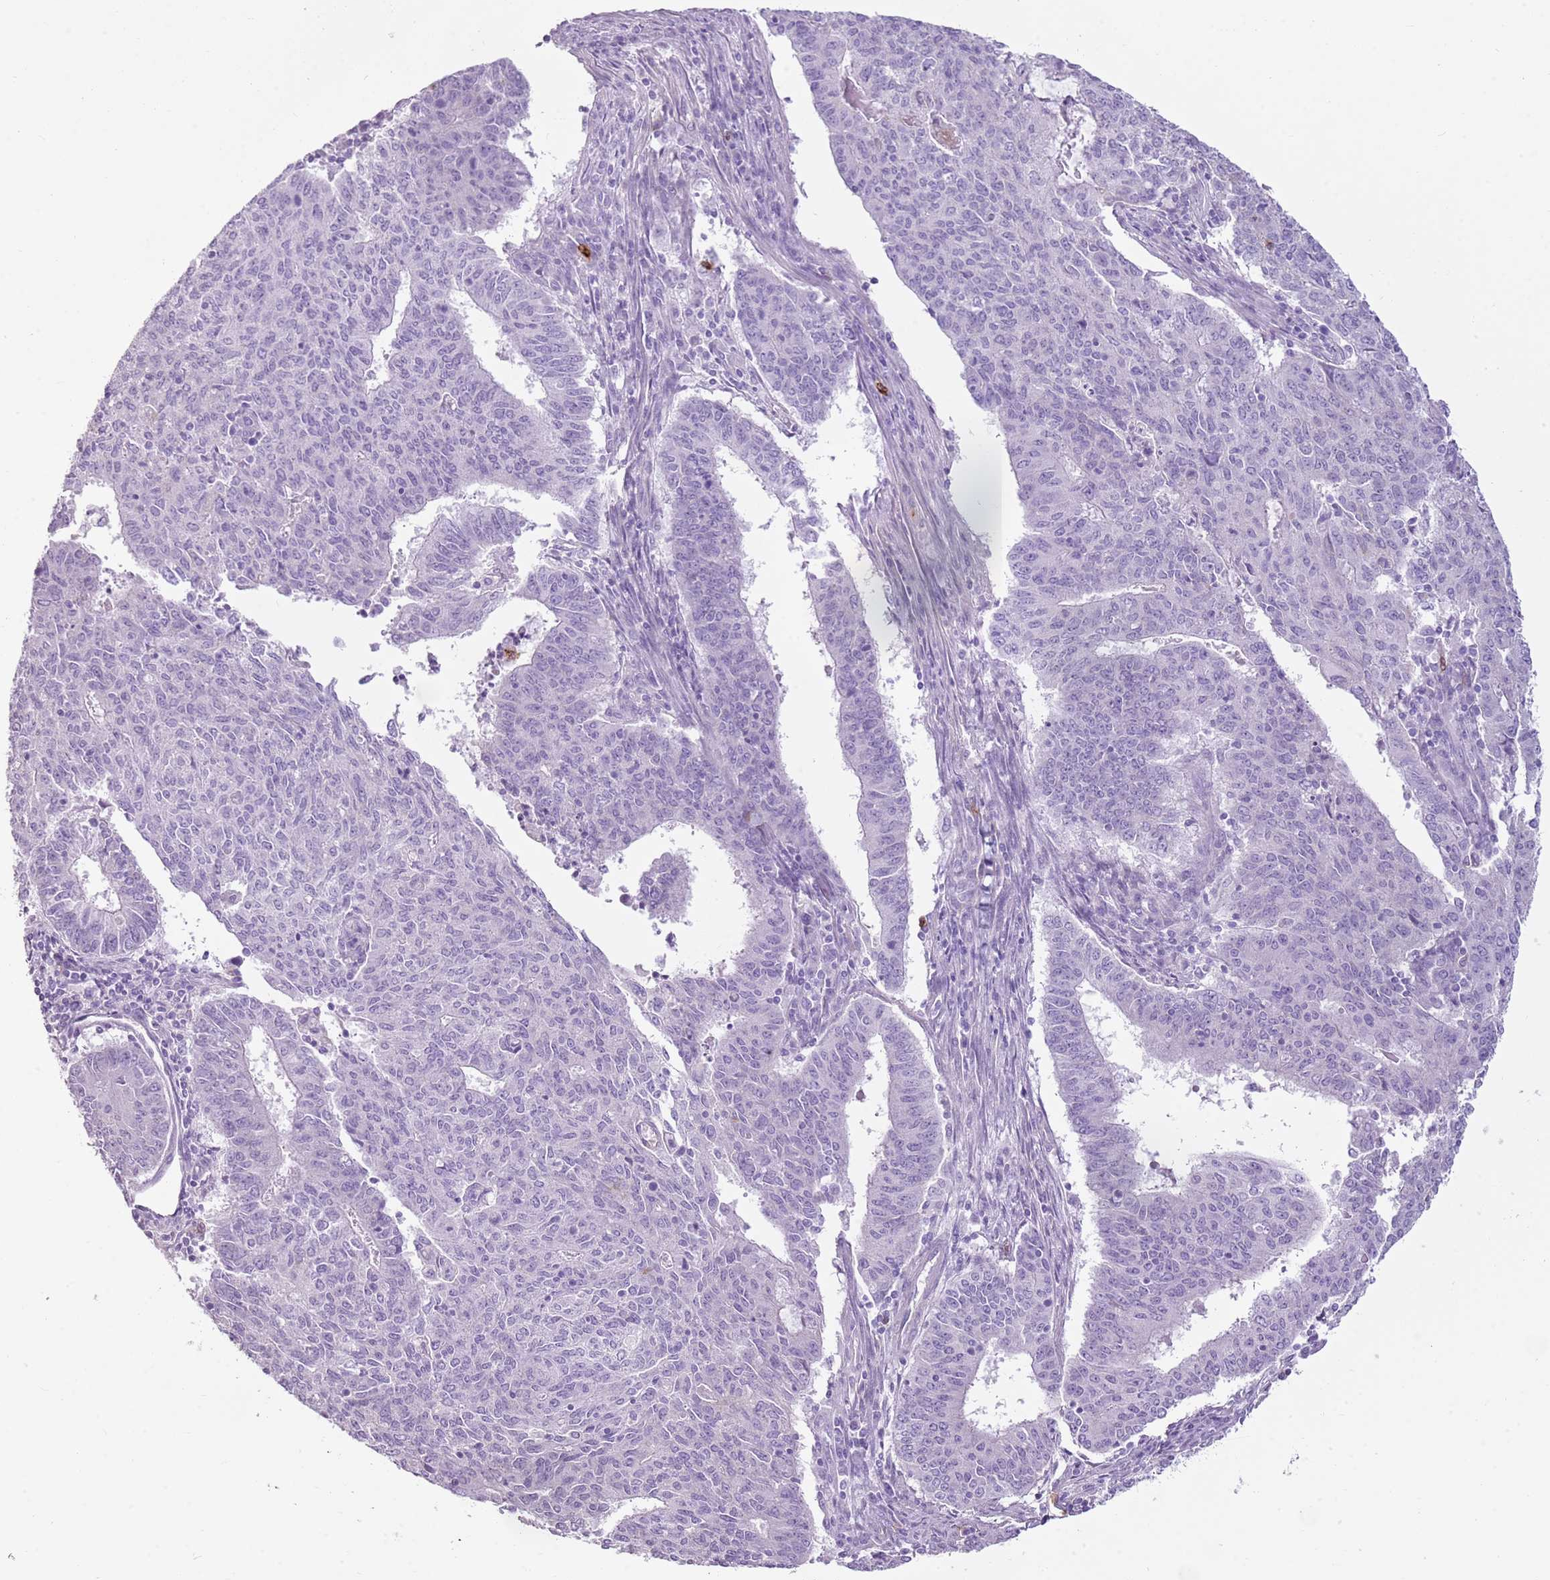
{"staining": {"intensity": "negative", "quantity": "none", "location": "none"}, "tissue": "endometrial cancer", "cell_type": "Tumor cells", "image_type": "cancer", "snomed": [{"axis": "morphology", "description": "Adenocarcinoma, NOS"}, {"axis": "topography", "description": "Endometrium"}], "caption": "Photomicrograph shows no protein expression in tumor cells of adenocarcinoma (endometrial) tissue.", "gene": "CD177", "patient": {"sex": "female", "age": 59}}